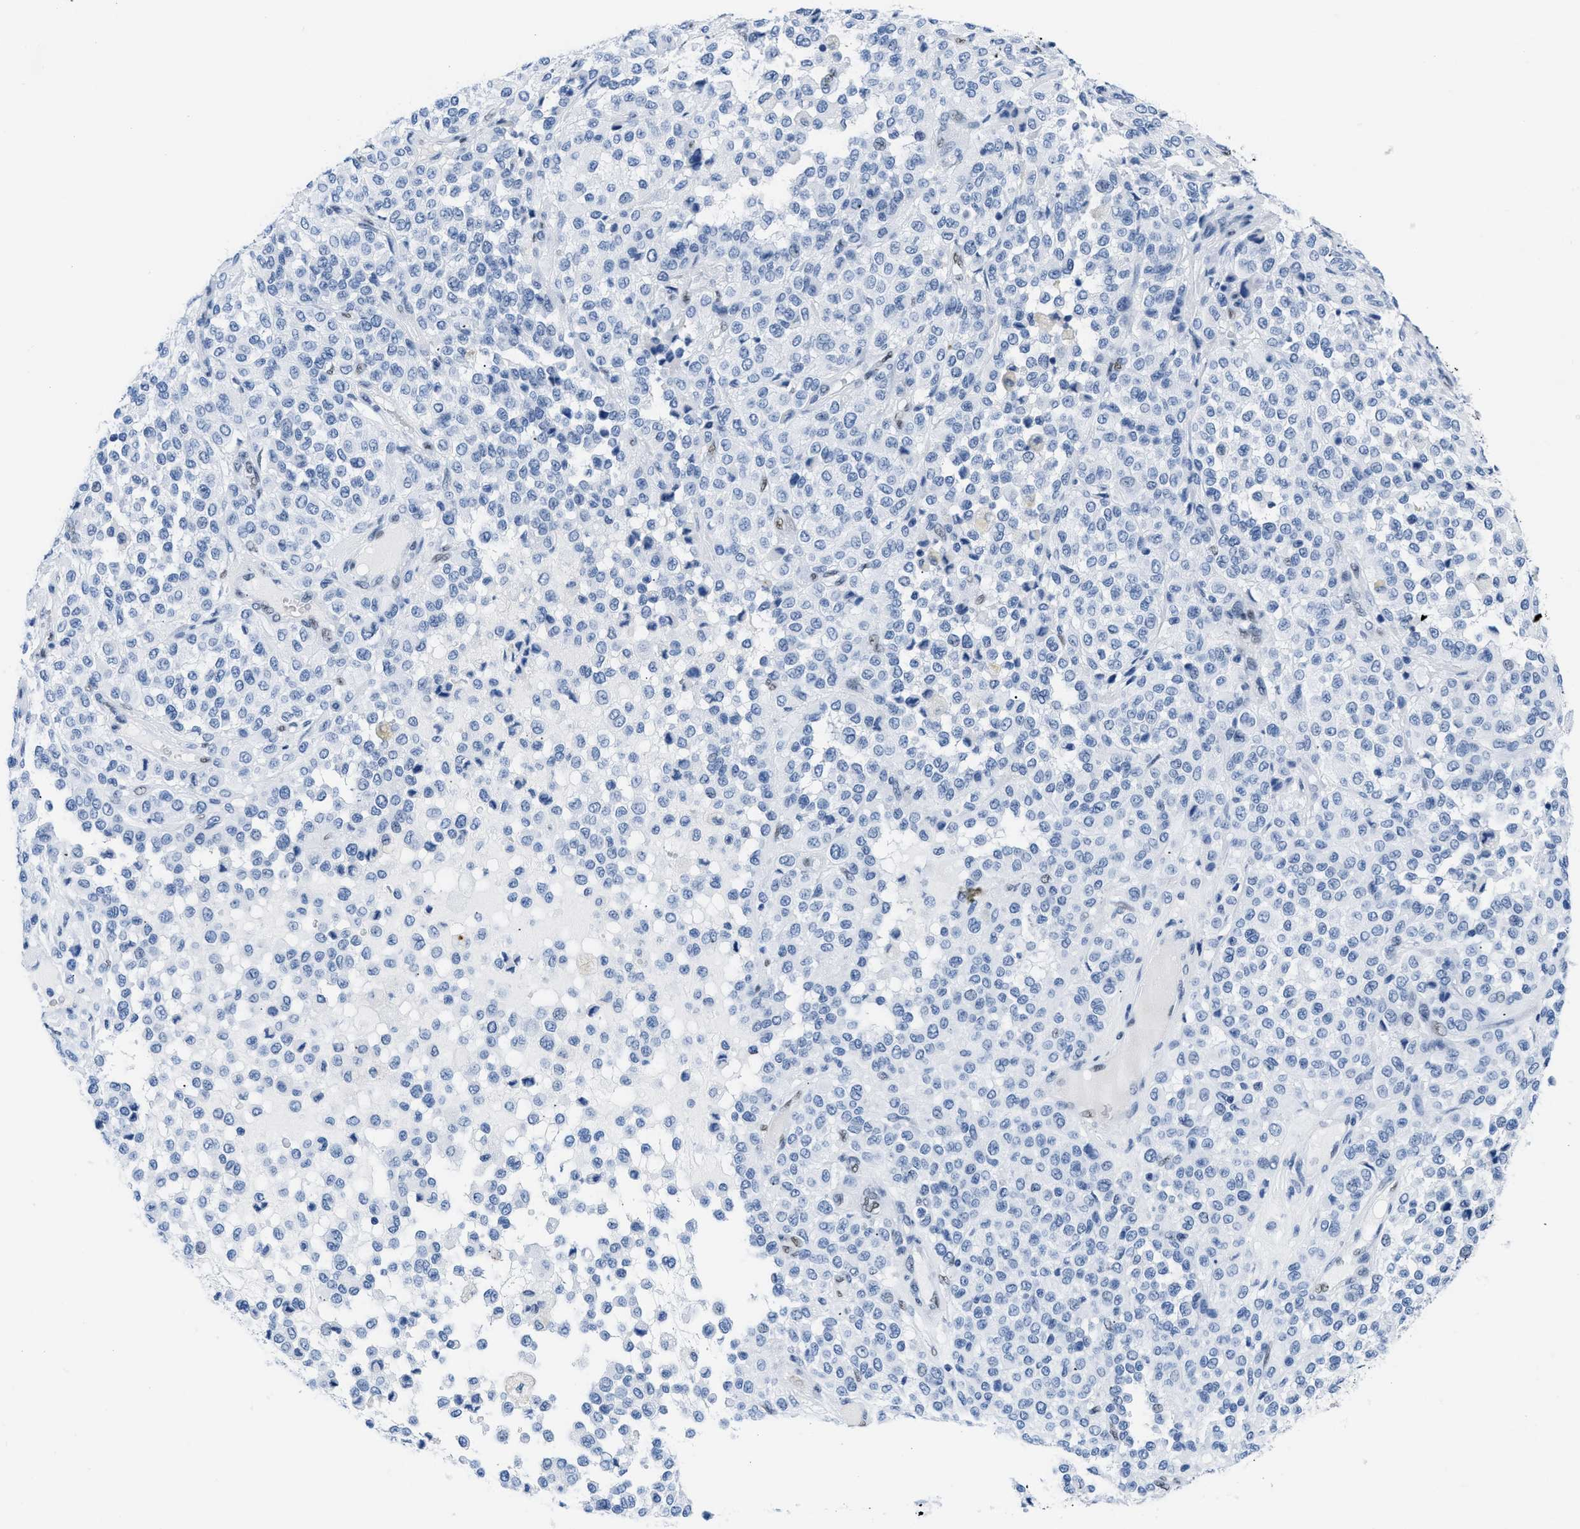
{"staining": {"intensity": "negative", "quantity": "none", "location": "none"}, "tissue": "melanoma", "cell_type": "Tumor cells", "image_type": "cancer", "snomed": [{"axis": "morphology", "description": "Malignant melanoma, Metastatic site"}, {"axis": "topography", "description": "Pancreas"}], "caption": "Melanoma was stained to show a protein in brown. There is no significant expression in tumor cells. (Stains: DAB immunohistochemistry (IHC) with hematoxylin counter stain, Microscopy: brightfield microscopy at high magnification).", "gene": "CTBP1", "patient": {"sex": "female", "age": 30}}